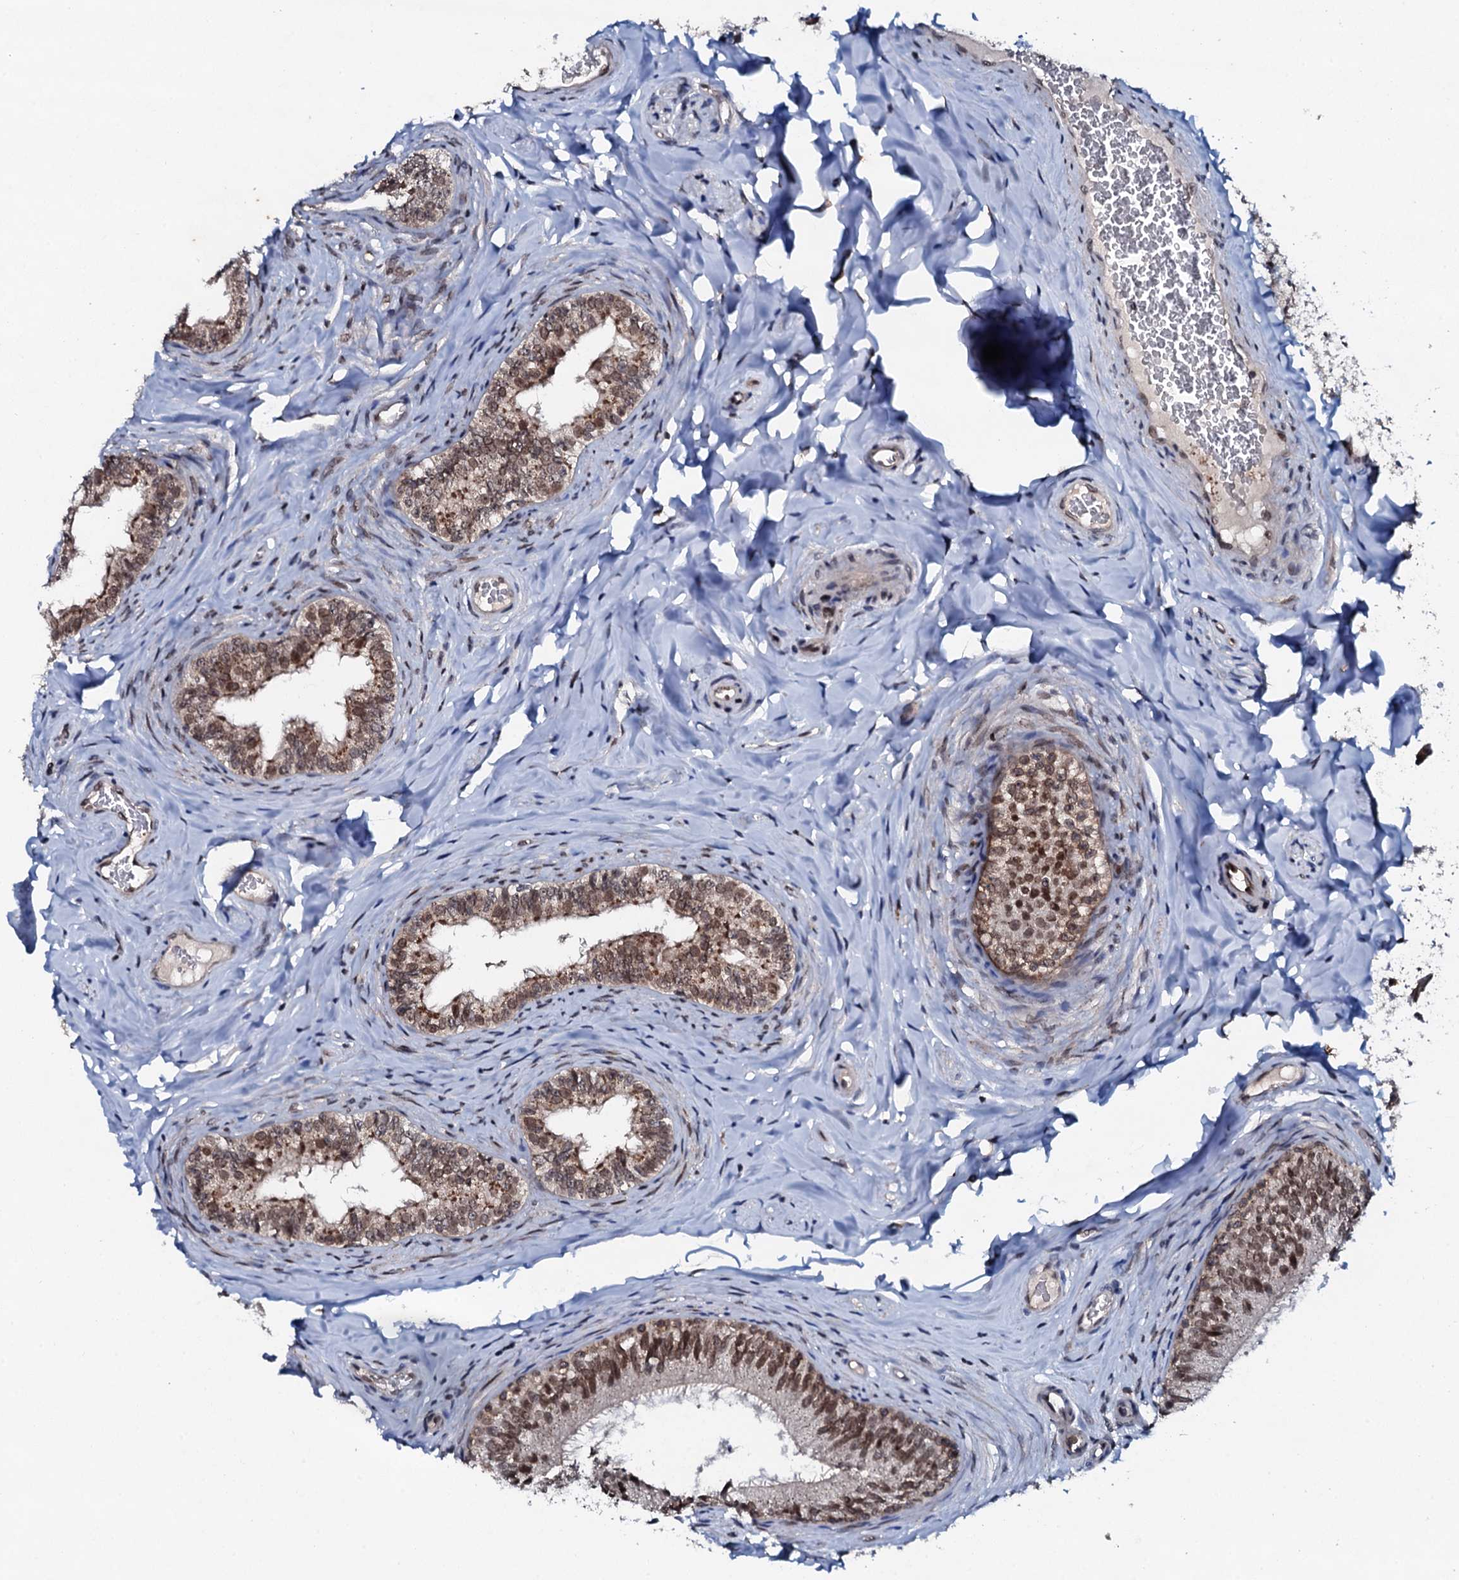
{"staining": {"intensity": "moderate", "quantity": "25%-75%", "location": "nuclear"}, "tissue": "epididymis", "cell_type": "Glandular cells", "image_type": "normal", "snomed": [{"axis": "morphology", "description": "Normal tissue, NOS"}, {"axis": "topography", "description": "Epididymis"}], "caption": "Immunohistochemistry (DAB (3,3'-diaminobenzidine)) staining of normal human epididymis demonstrates moderate nuclear protein positivity in approximately 25%-75% of glandular cells.", "gene": "SNTA1", "patient": {"sex": "male", "age": 34}}